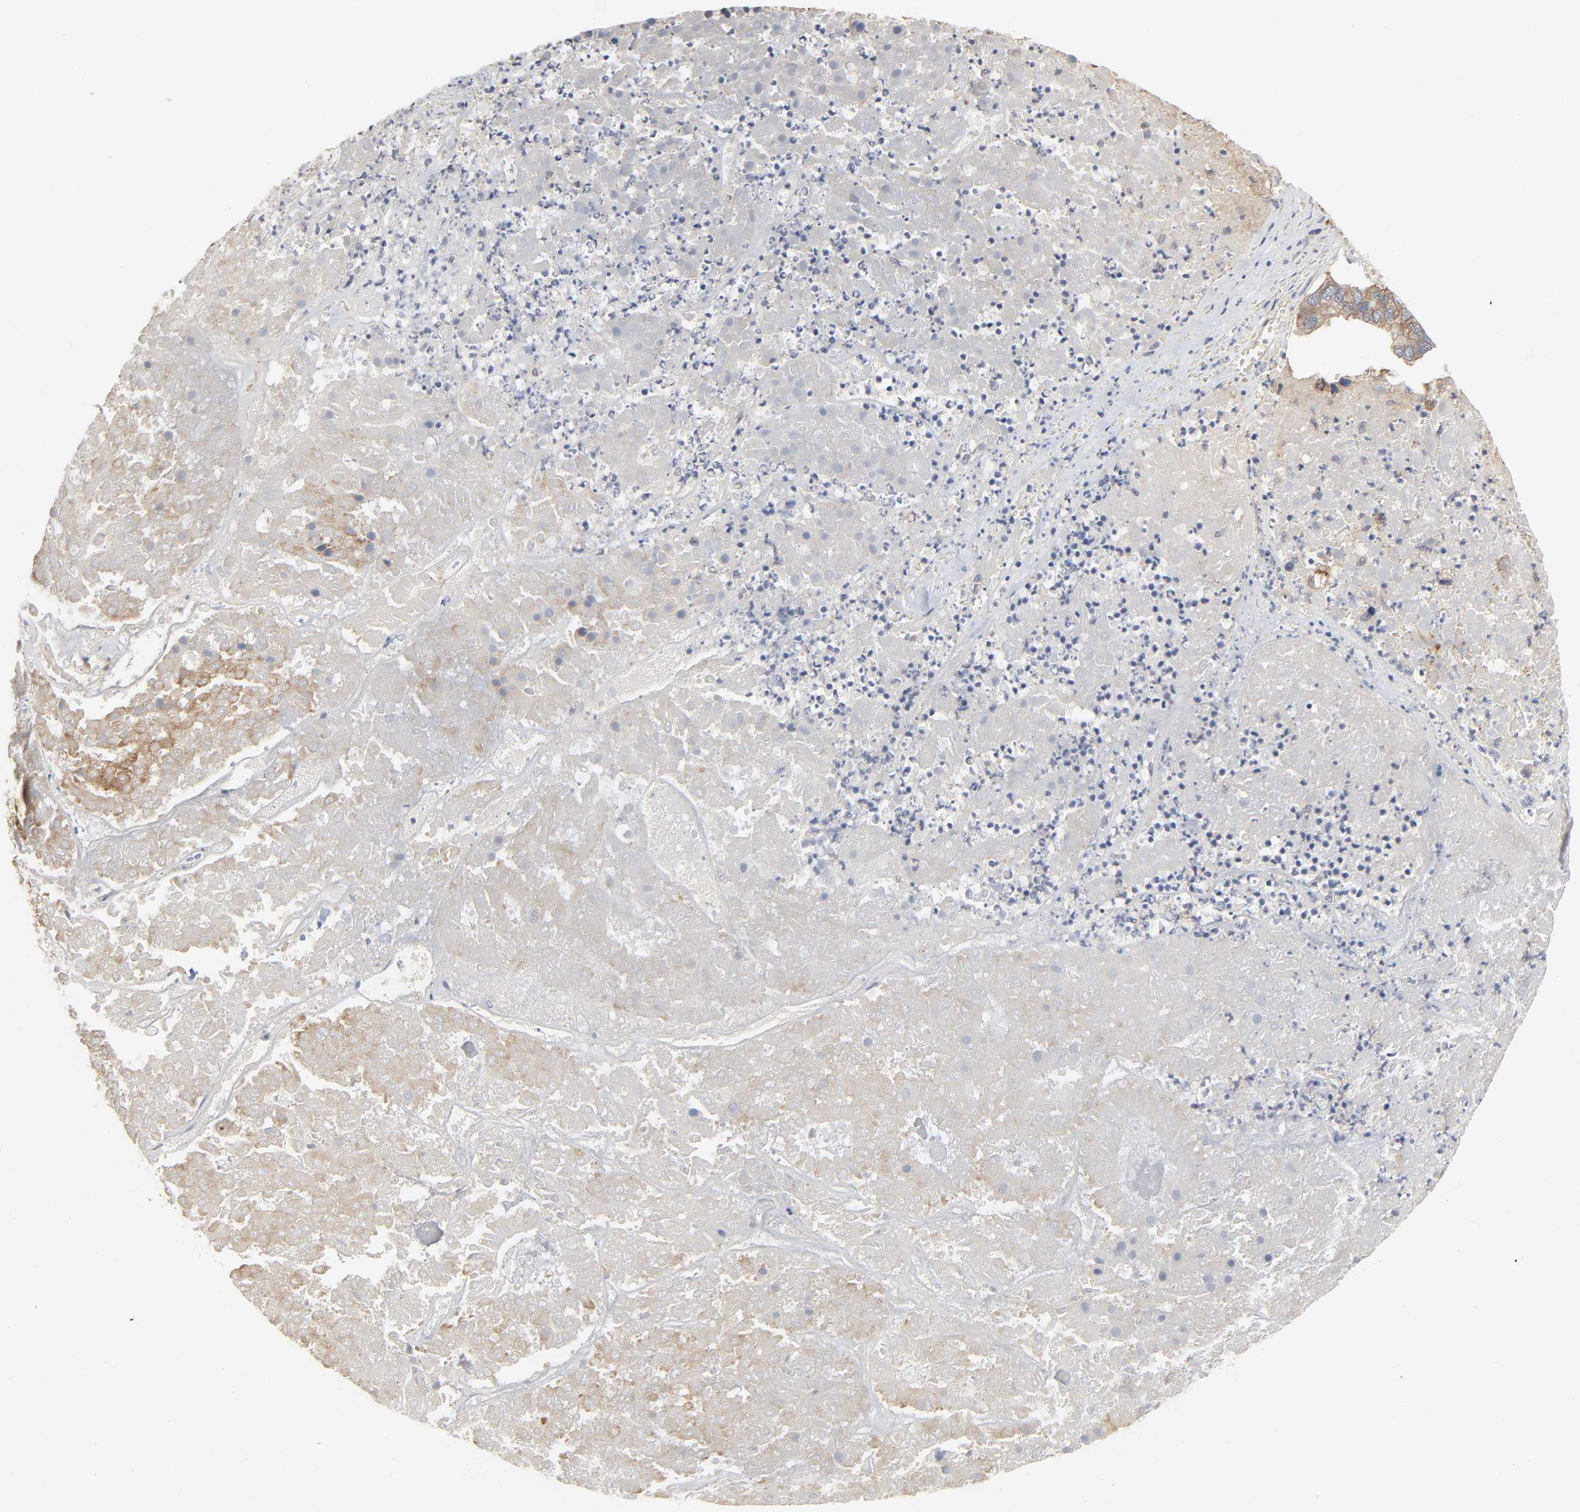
{"staining": {"intensity": "moderate", "quantity": "25%-75%", "location": "cytoplasmic/membranous"}, "tissue": "pancreatic cancer", "cell_type": "Tumor cells", "image_type": "cancer", "snomed": [{"axis": "morphology", "description": "Adenocarcinoma, NOS"}, {"axis": "topography", "description": "Pancreas"}], "caption": "DAB (3,3'-diaminobenzidine) immunohistochemical staining of adenocarcinoma (pancreatic) displays moderate cytoplasmic/membranous protein staining in about 25%-75% of tumor cells.", "gene": "NDRG2", "patient": {"sex": "male", "age": 50}}